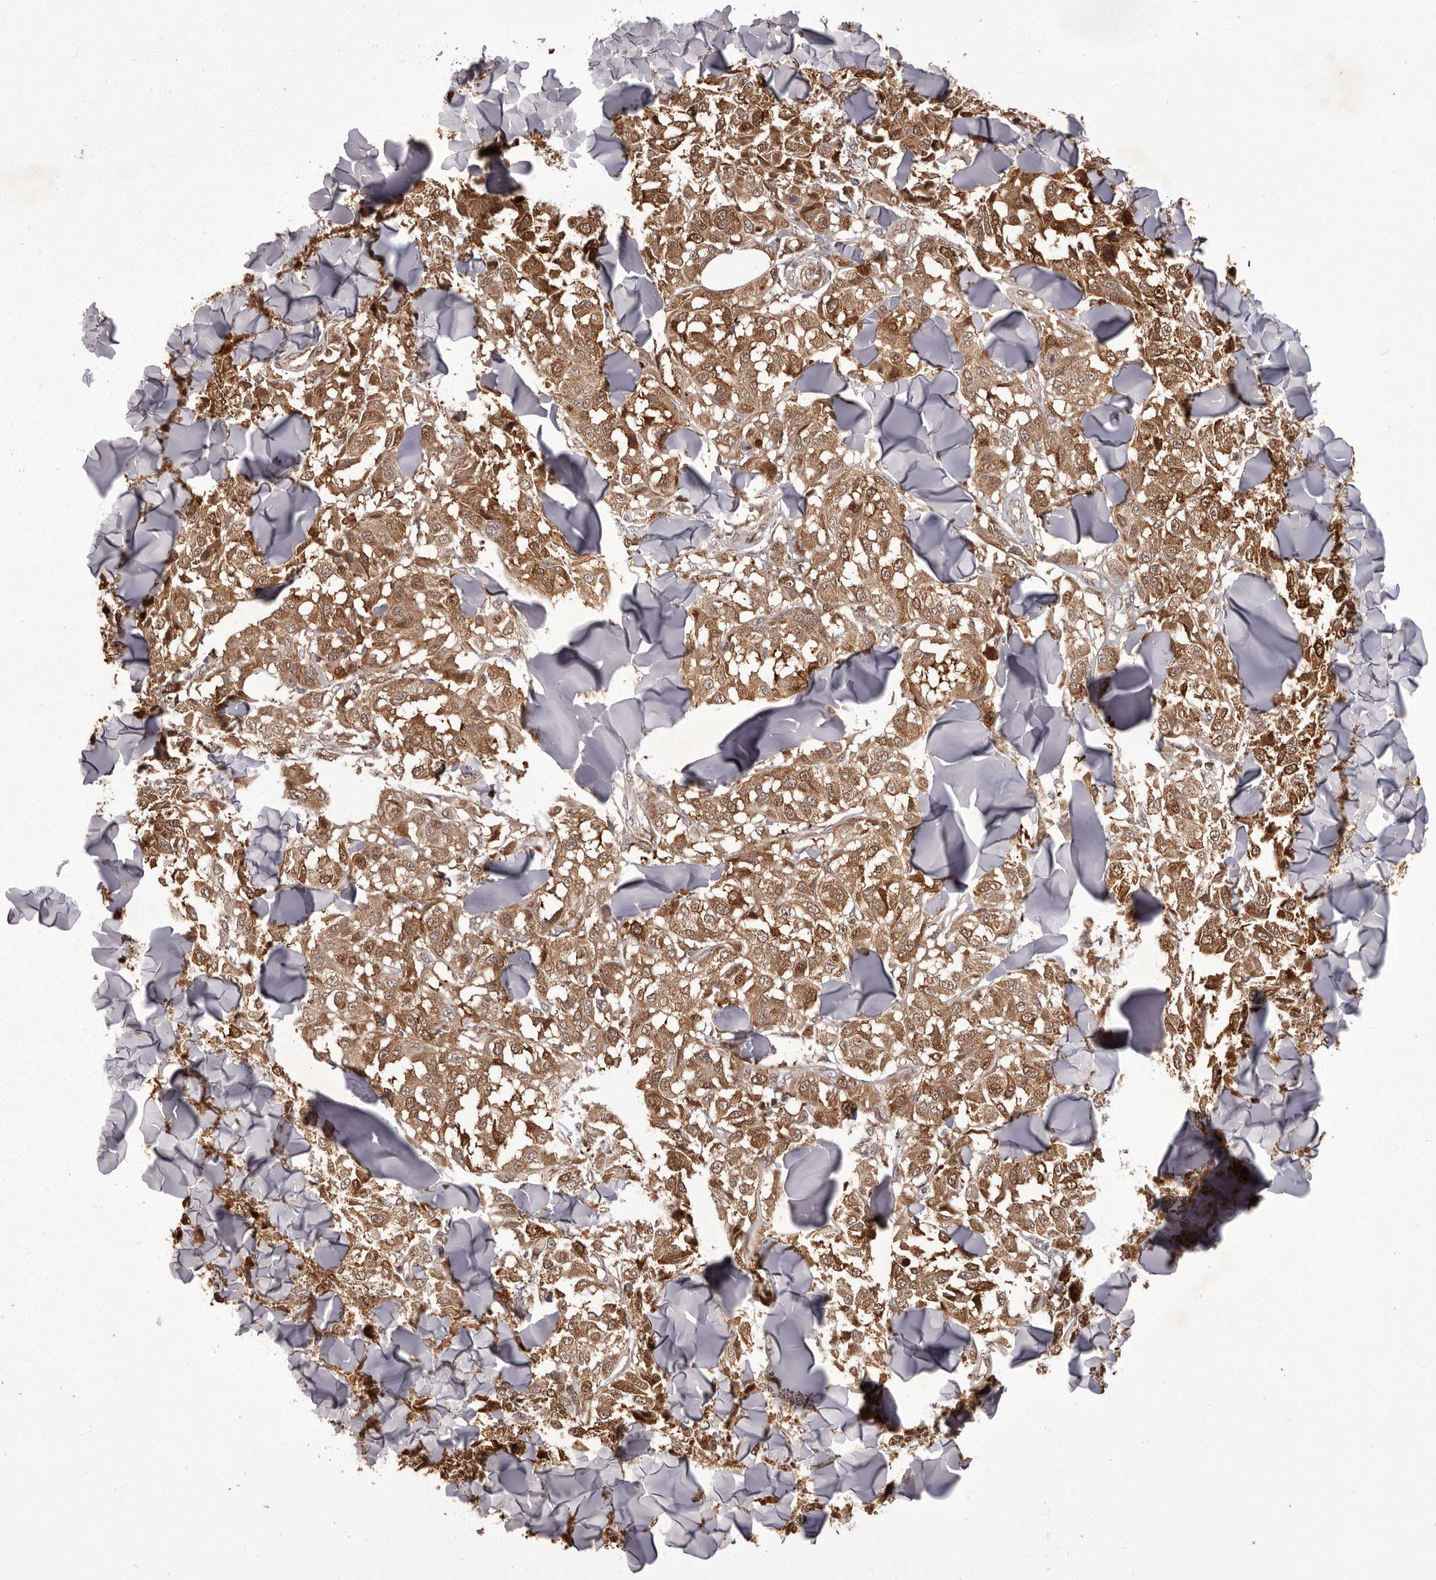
{"staining": {"intensity": "moderate", "quantity": ">75%", "location": "cytoplasmic/membranous"}, "tissue": "melanoma", "cell_type": "Tumor cells", "image_type": "cancer", "snomed": [{"axis": "morphology", "description": "Malignant melanoma, NOS"}, {"axis": "topography", "description": "Skin"}], "caption": "Malignant melanoma stained for a protein exhibits moderate cytoplasmic/membranous positivity in tumor cells. Nuclei are stained in blue.", "gene": "GFOD1", "patient": {"sex": "female", "age": 64}}